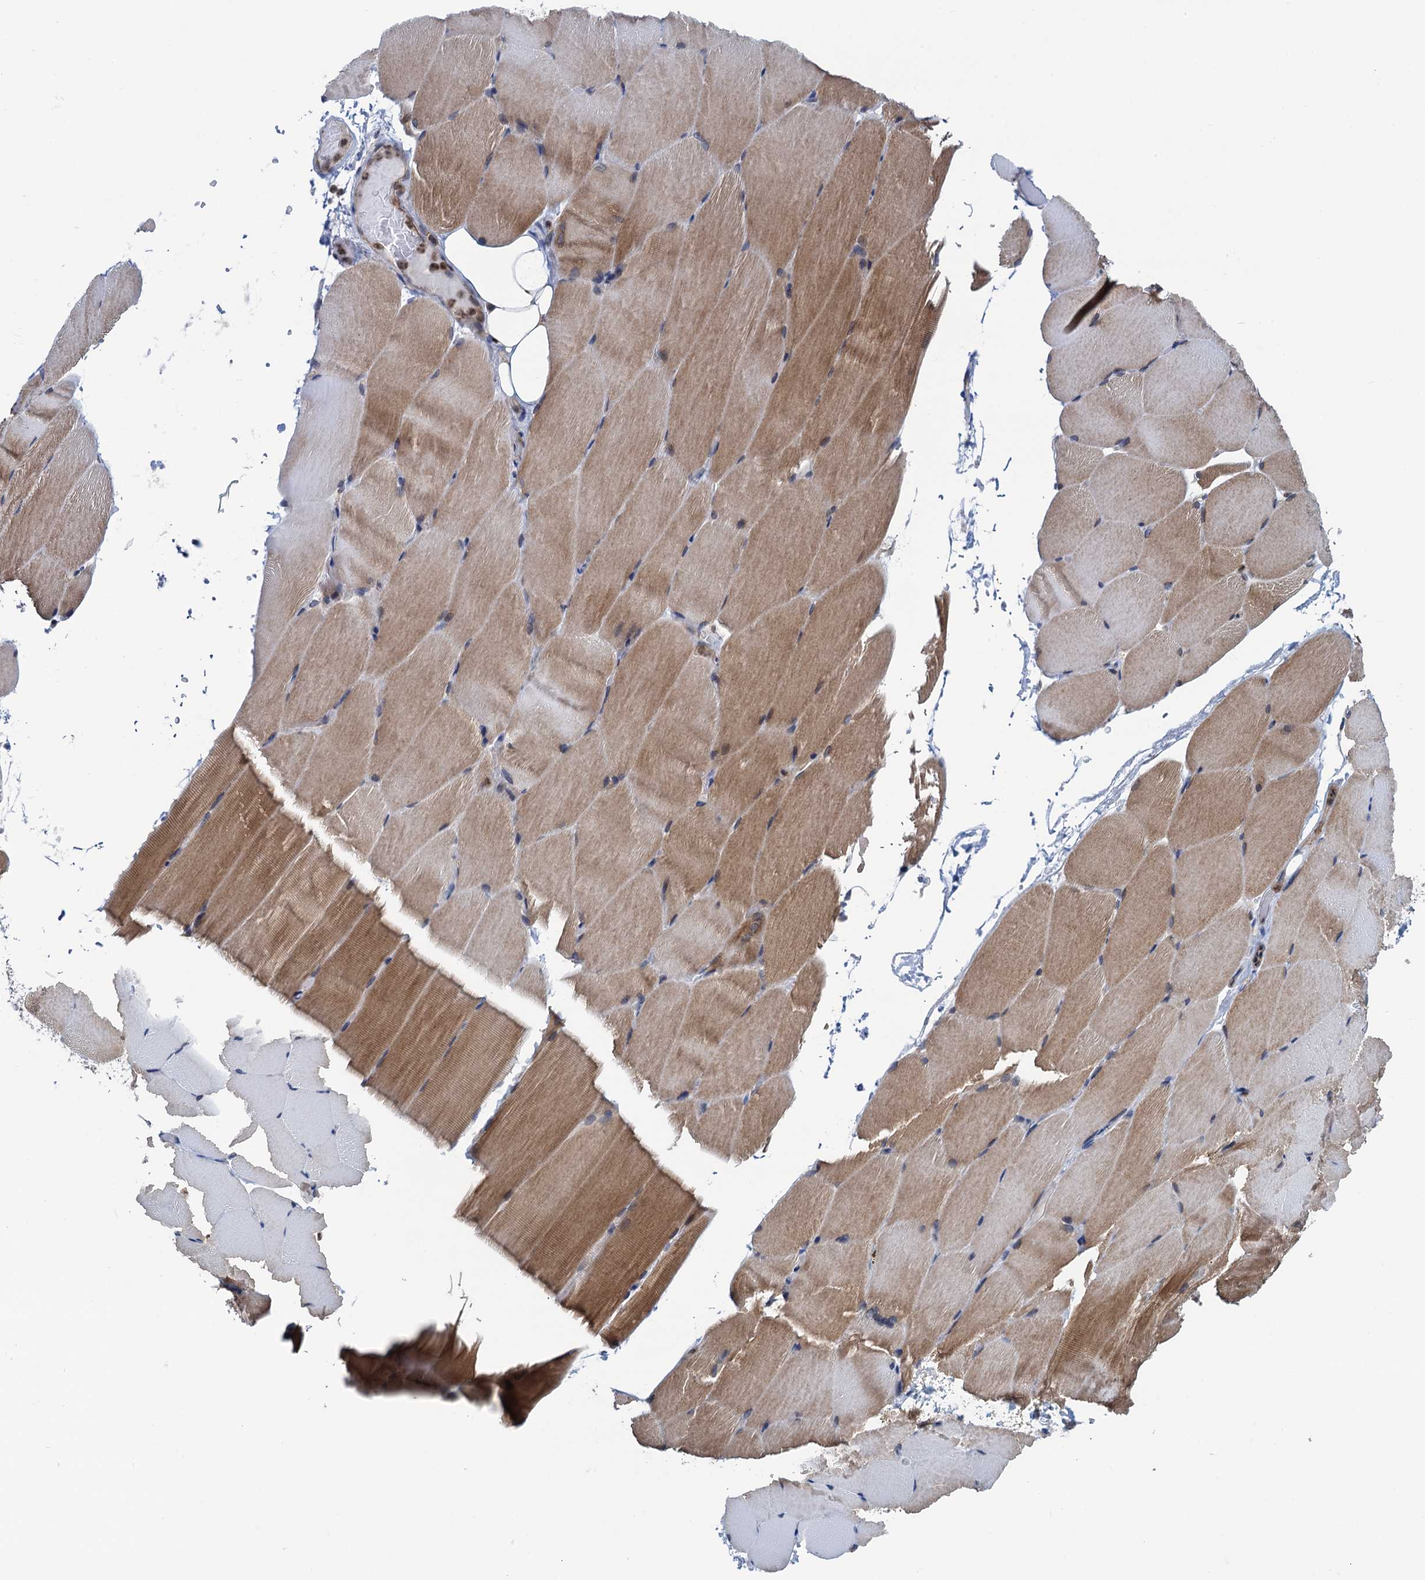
{"staining": {"intensity": "moderate", "quantity": "25%-75%", "location": "cytoplasmic/membranous"}, "tissue": "skeletal muscle", "cell_type": "Myocytes", "image_type": "normal", "snomed": [{"axis": "morphology", "description": "Normal tissue, NOS"}, {"axis": "topography", "description": "Skeletal muscle"}, {"axis": "topography", "description": "Parathyroid gland"}], "caption": "Skeletal muscle stained with immunohistochemistry reveals moderate cytoplasmic/membranous expression in approximately 25%-75% of myocytes. (DAB = brown stain, brightfield microscopy at high magnification).", "gene": "RNF125", "patient": {"sex": "female", "age": 37}}